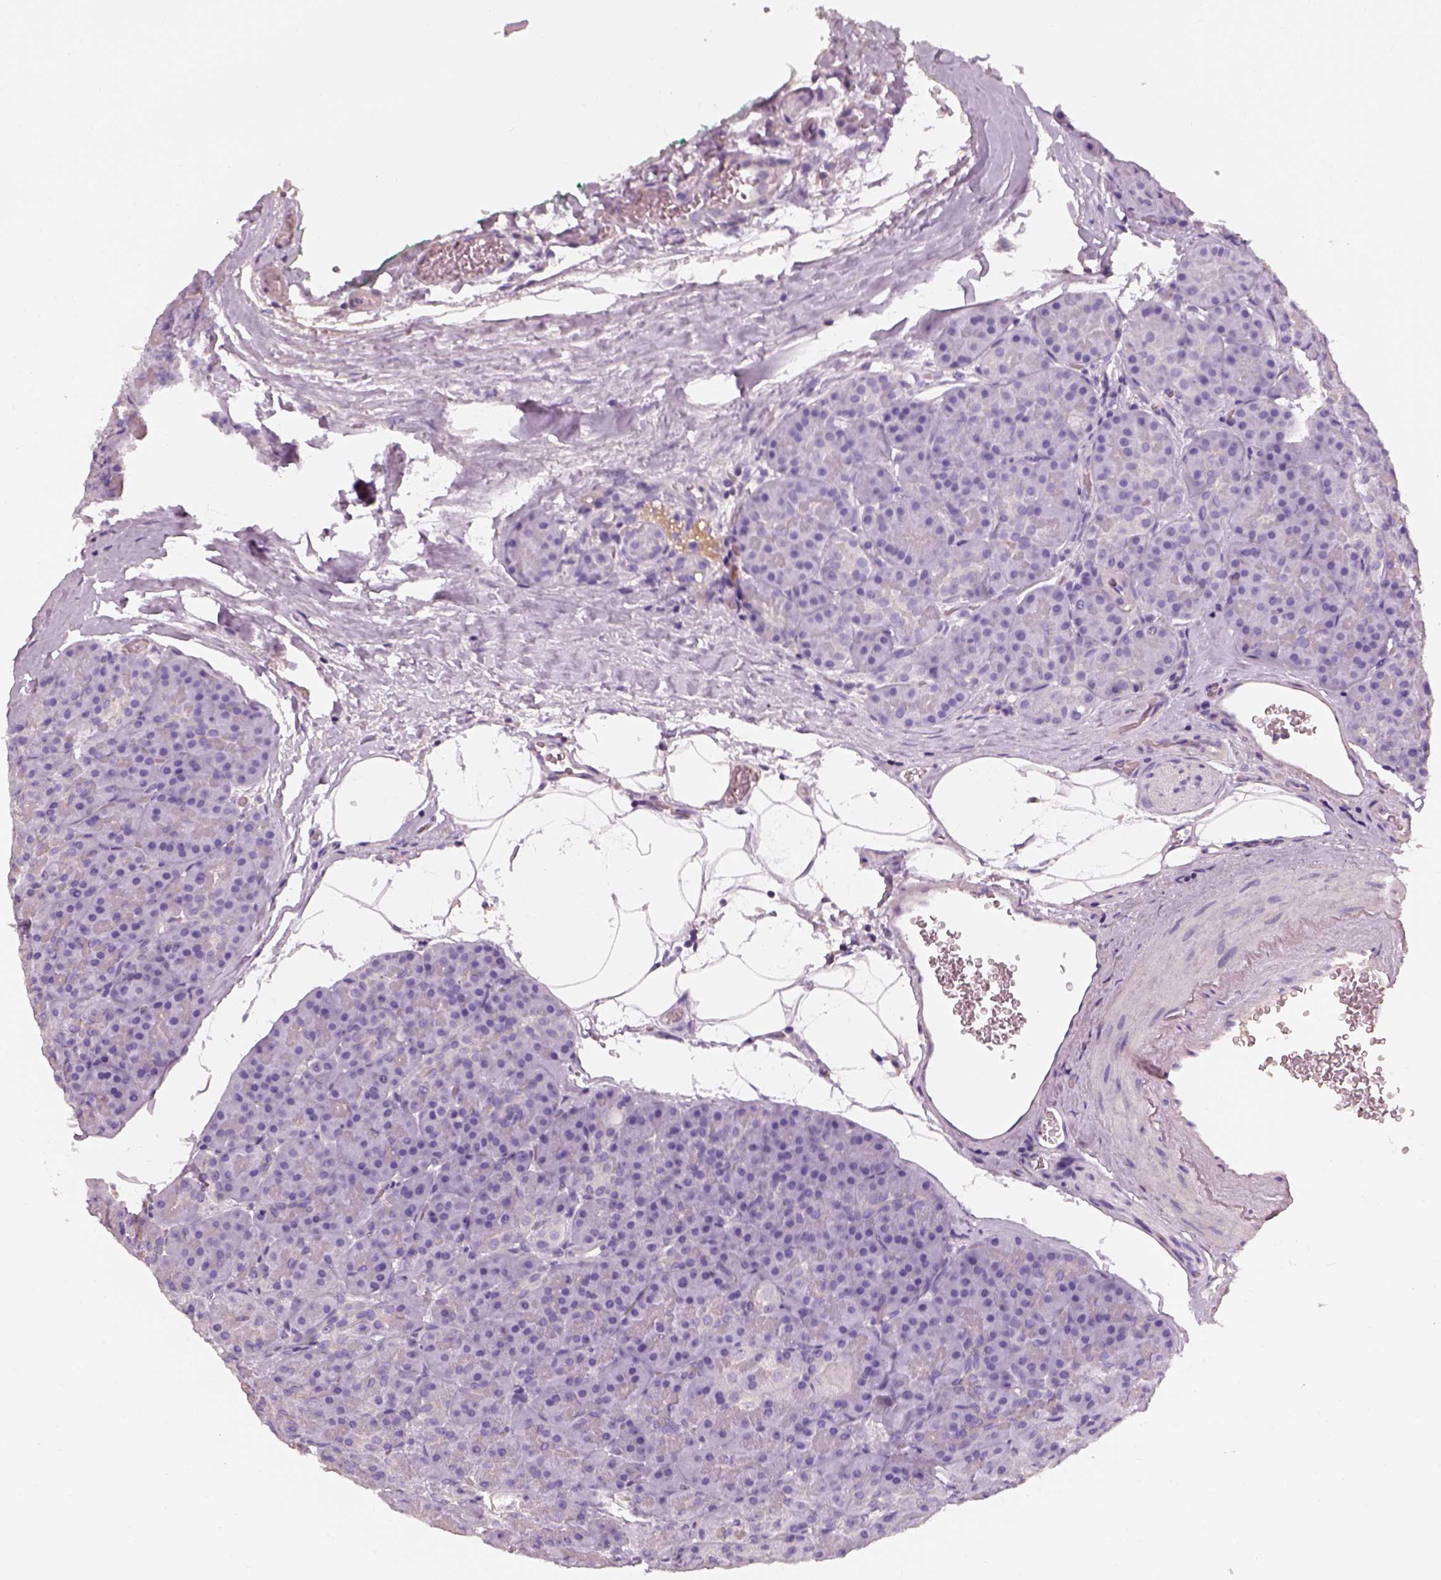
{"staining": {"intensity": "negative", "quantity": "none", "location": "none"}, "tissue": "pancreas", "cell_type": "Exocrine glandular cells", "image_type": "normal", "snomed": [{"axis": "morphology", "description": "Normal tissue, NOS"}, {"axis": "topography", "description": "Pancreas"}], "caption": "DAB (3,3'-diaminobenzidine) immunohistochemical staining of benign pancreas exhibits no significant positivity in exocrine glandular cells. (DAB immunohistochemistry (IHC) visualized using brightfield microscopy, high magnification).", "gene": "OTUD6A", "patient": {"sex": "male", "age": 57}}